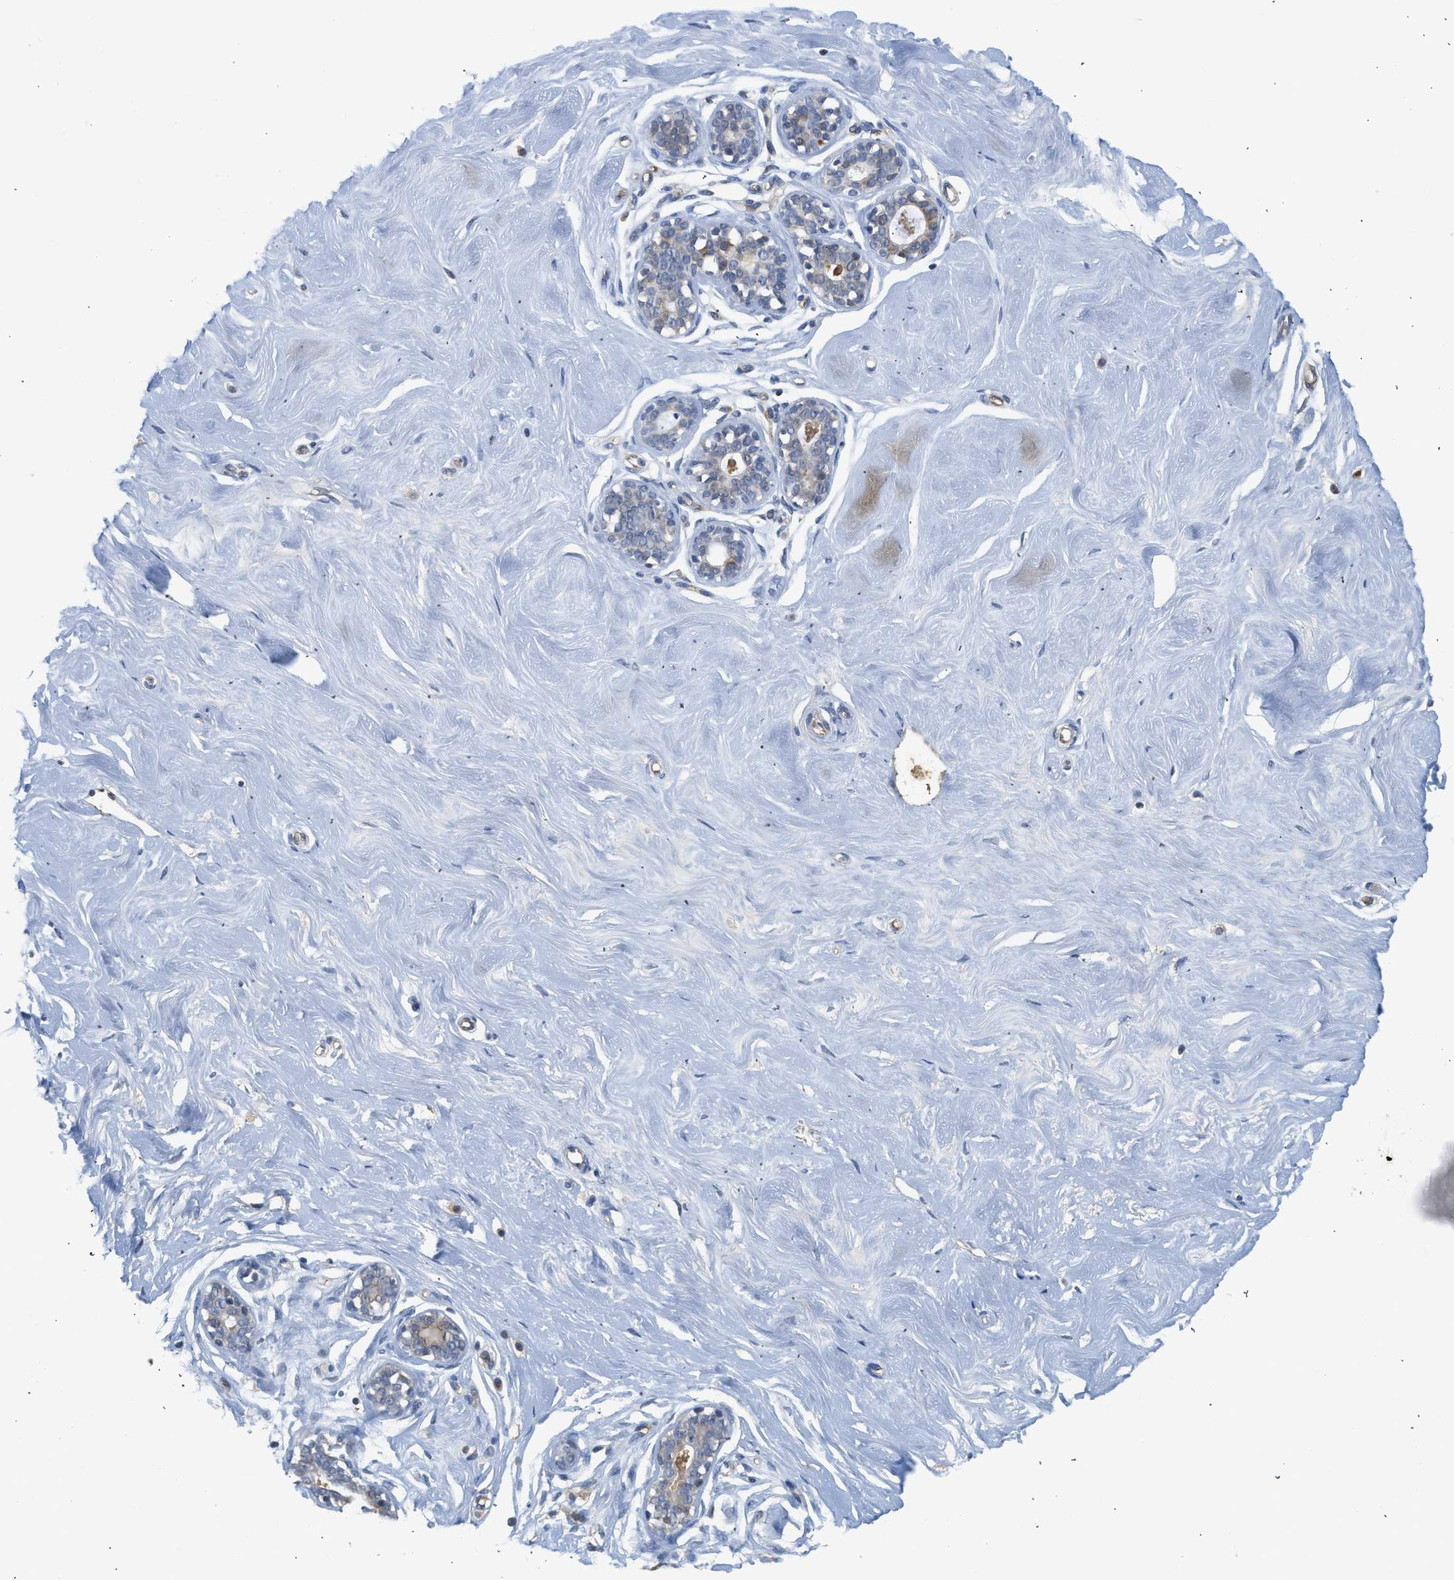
{"staining": {"intensity": "negative", "quantity": "none", "location": "none"}, "tissue": "breast", "cell_type": "Adipocytes", "image_type": "normal", "snomed": [{"axis": "morphology", "description": "Normal tissue, NOS"}, {"axis": "topography", "description": "Breast"}], "caption": "IHC of benign breast shows no expression in adipocytes. (Brightfield microscopy of DAB immunohistochemistry at high magnification).", "gene": "PIM1", "patient": {"sex": "female", "age": 23}}